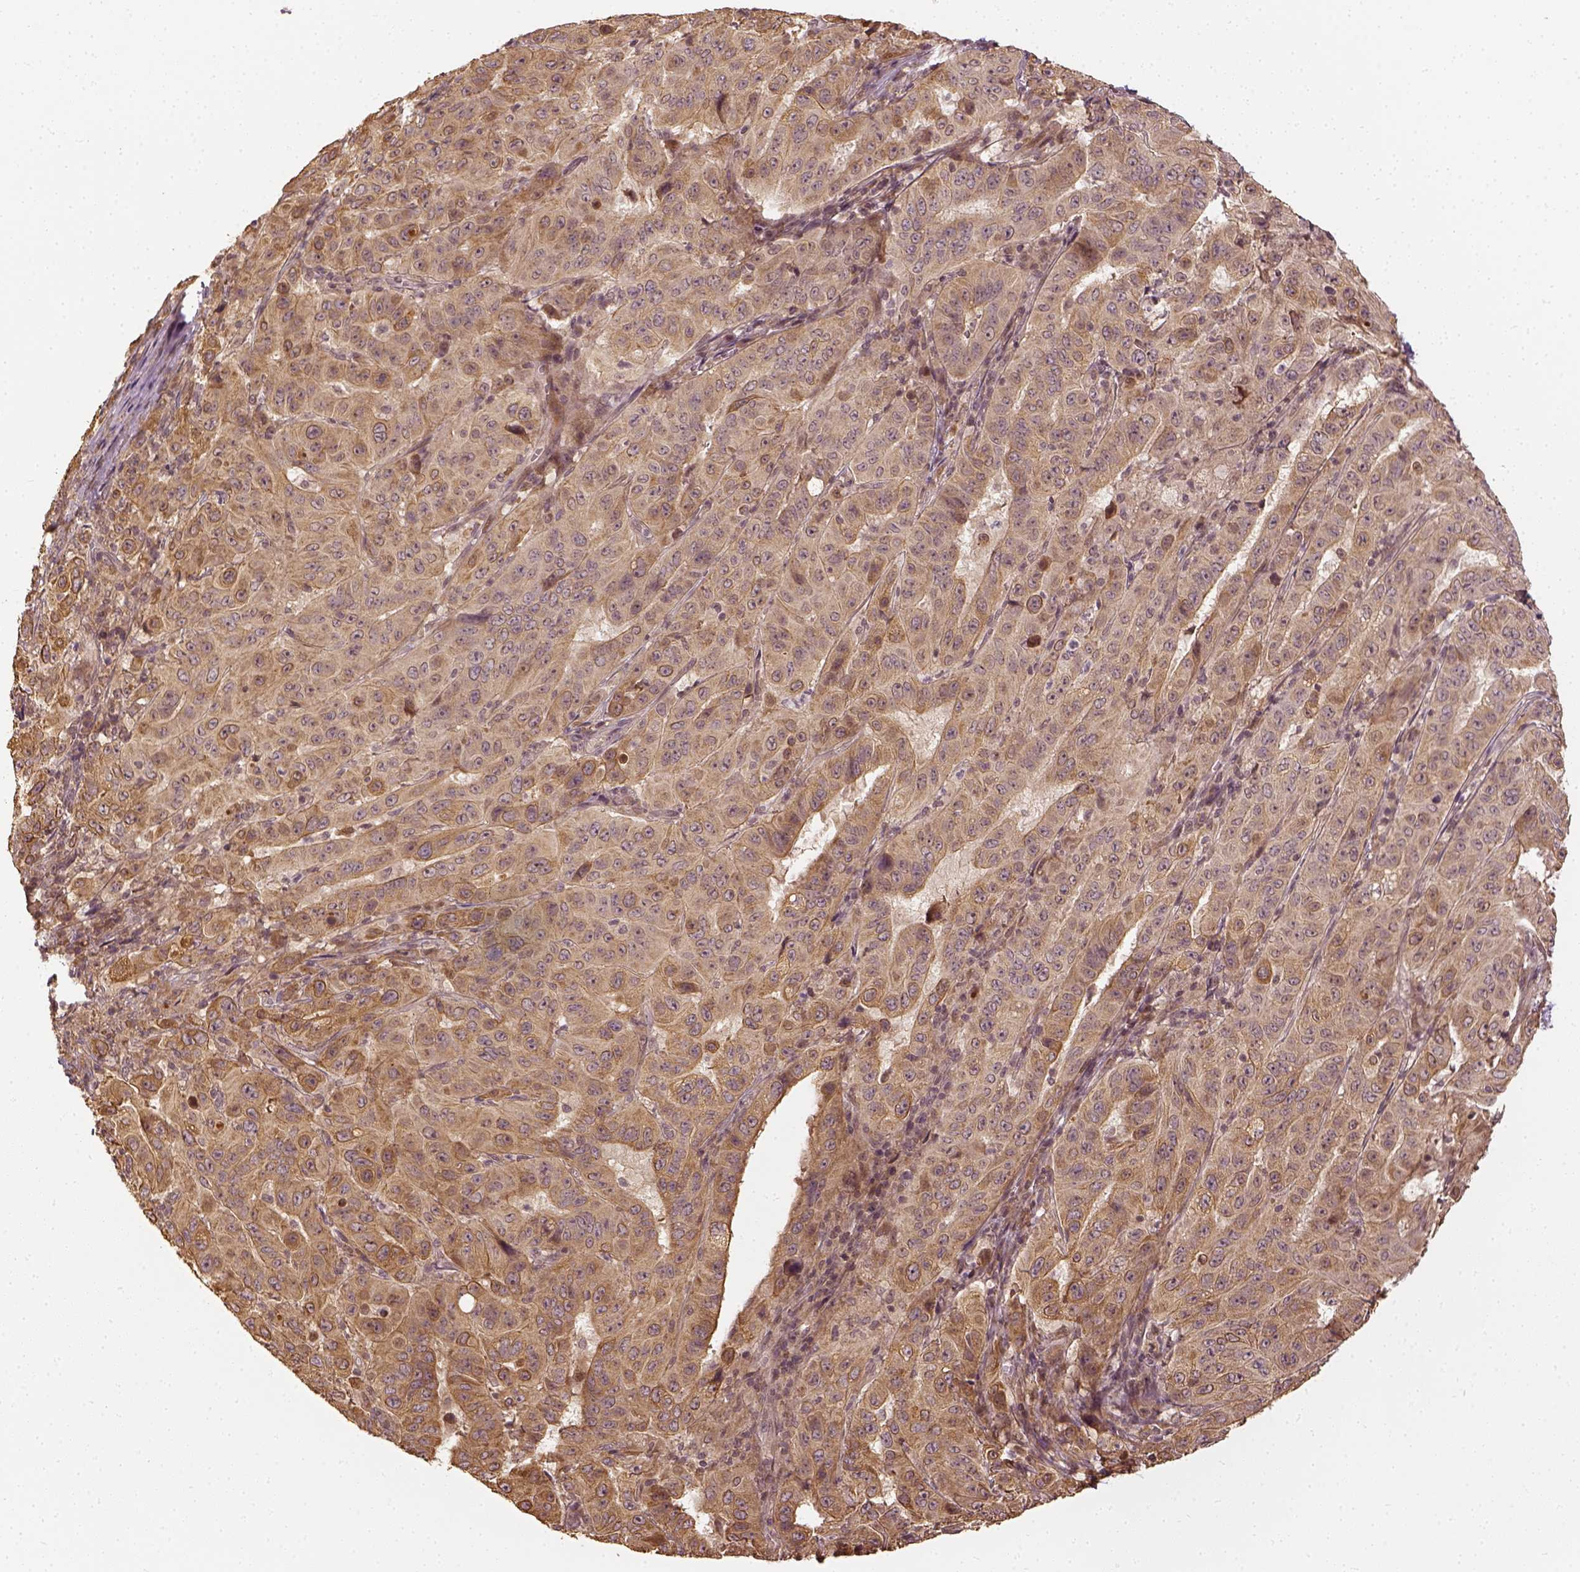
{"staining": {"intensity": "moderate", "quantity": ">75%", "location": "cytoplasmic/membranous"}, "tissue": "pancreatic cancer", "cell_type": "Tumor cells", "image_type": "cancer", "snomed": [{"axis": "morphology", "description": "Adenocarcinoma, NOS"}, {"axis": "topography", "description": "Pancreas"}], "caption": "Immunohistochemistry micrograph of adenocarcinoma (pancreatic) stained for a protein (brown), which exhibits medium levels of moderate cytoplasmic/membranous staining in approximately >75% of tumor cells.", "gene": "VEGFA", "patient": {"sex": "male", "age": 63}}